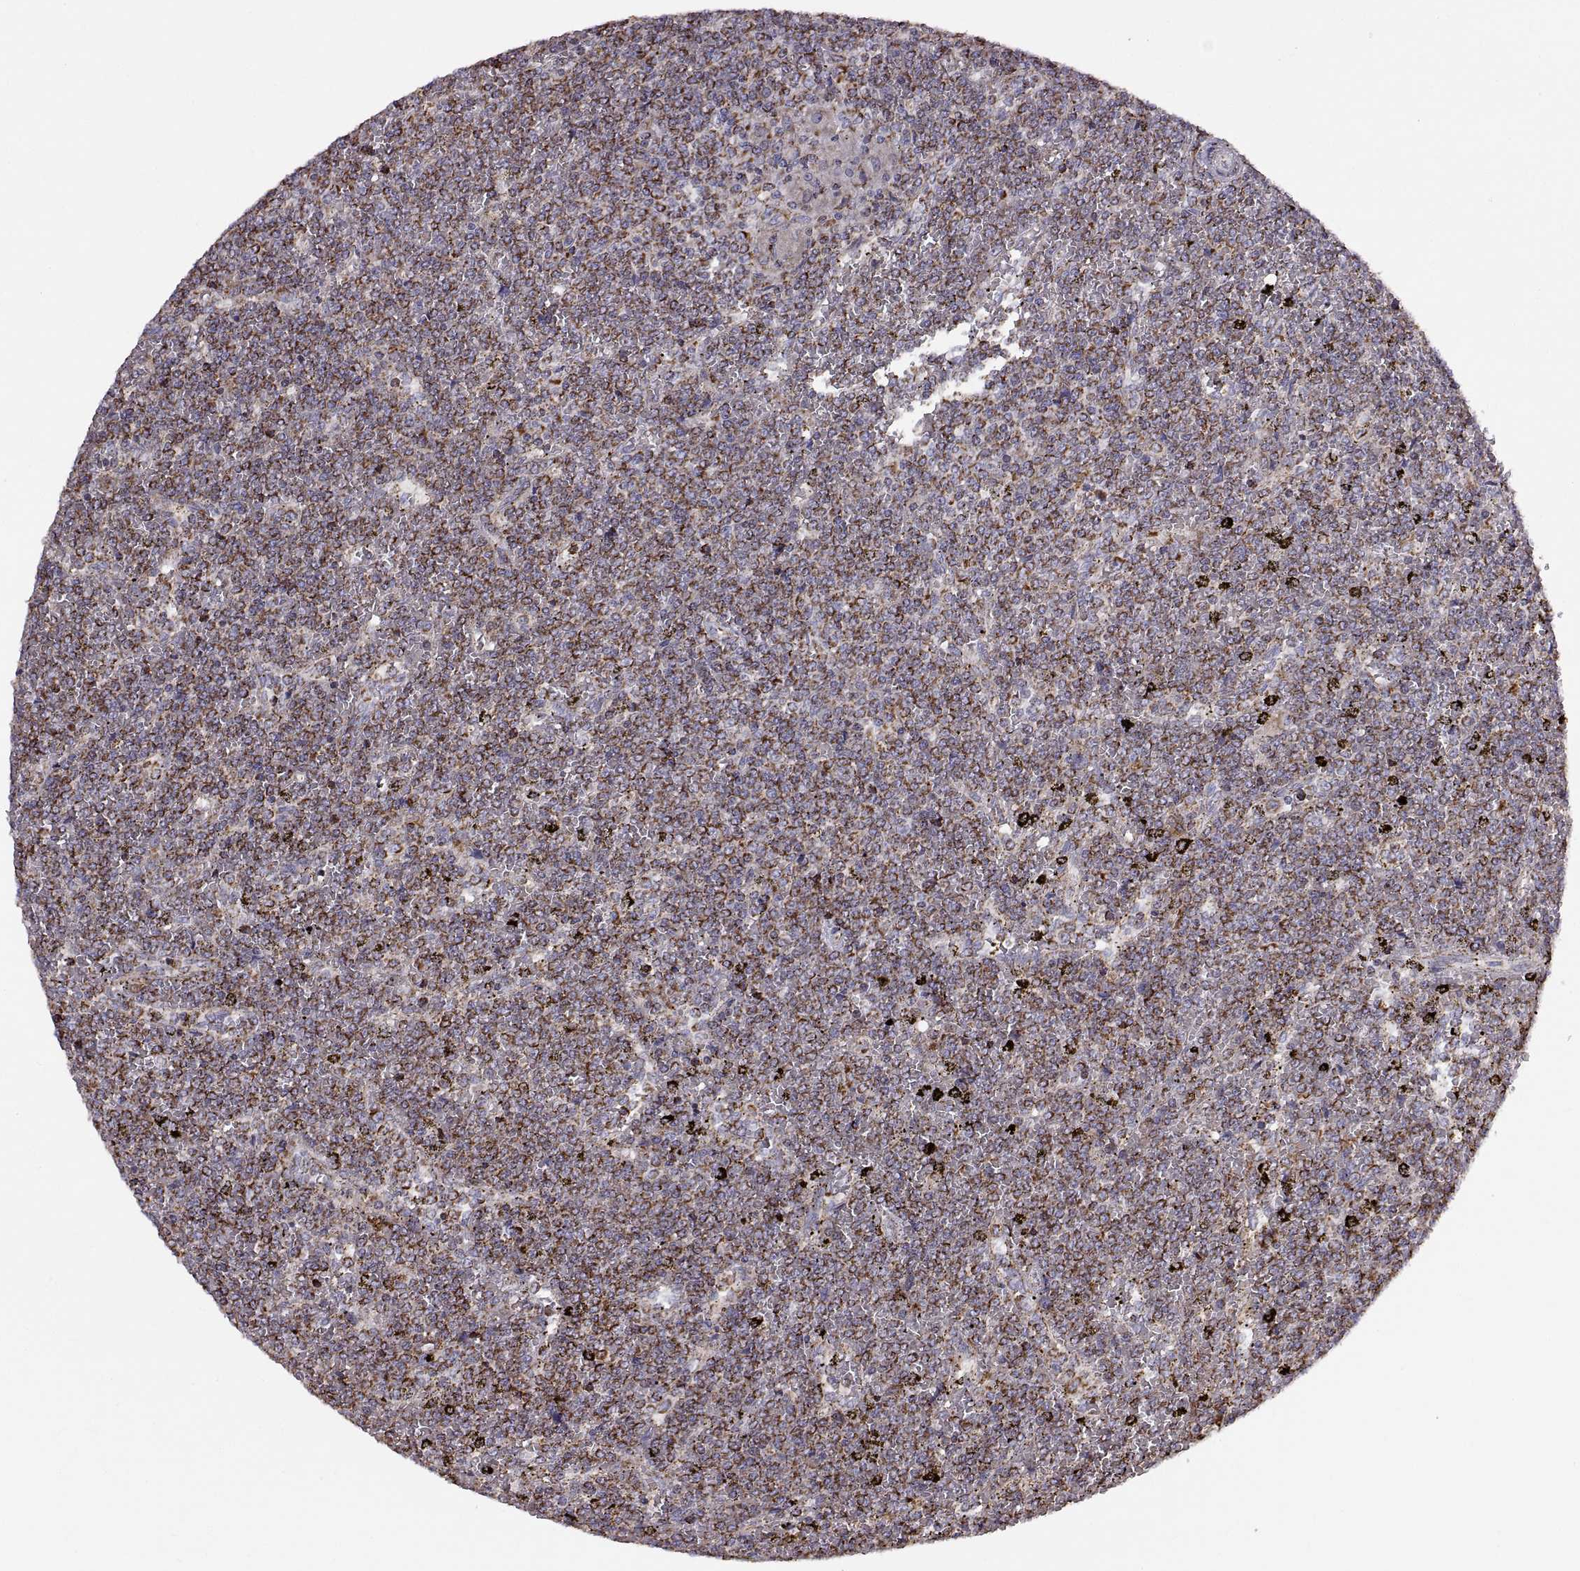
{"staining": {"intensity": "strong", "quantity": ">75%", "location": "cytoplasmic/membranous"}, "tissue": "lymphoma", "cell_type": "Tumor cells", "image_type": "cancer", "snomed": [{"axis": "morphology", "description": "Malignant lymphoma, non-Hodgkin's type, Low grade"}, {"axis": "topography", "description": "Spleen"}], "caption": "Lymphoma stained with DAB (3,3'-diaminobenzidine) immunohistochemistry demonstrates high levels of strong cytoplasmic/membranous positivity in approximately >75% of tumor cells.", "gene": "ARSD", "patient": {"sex": "female", "age": 19}}